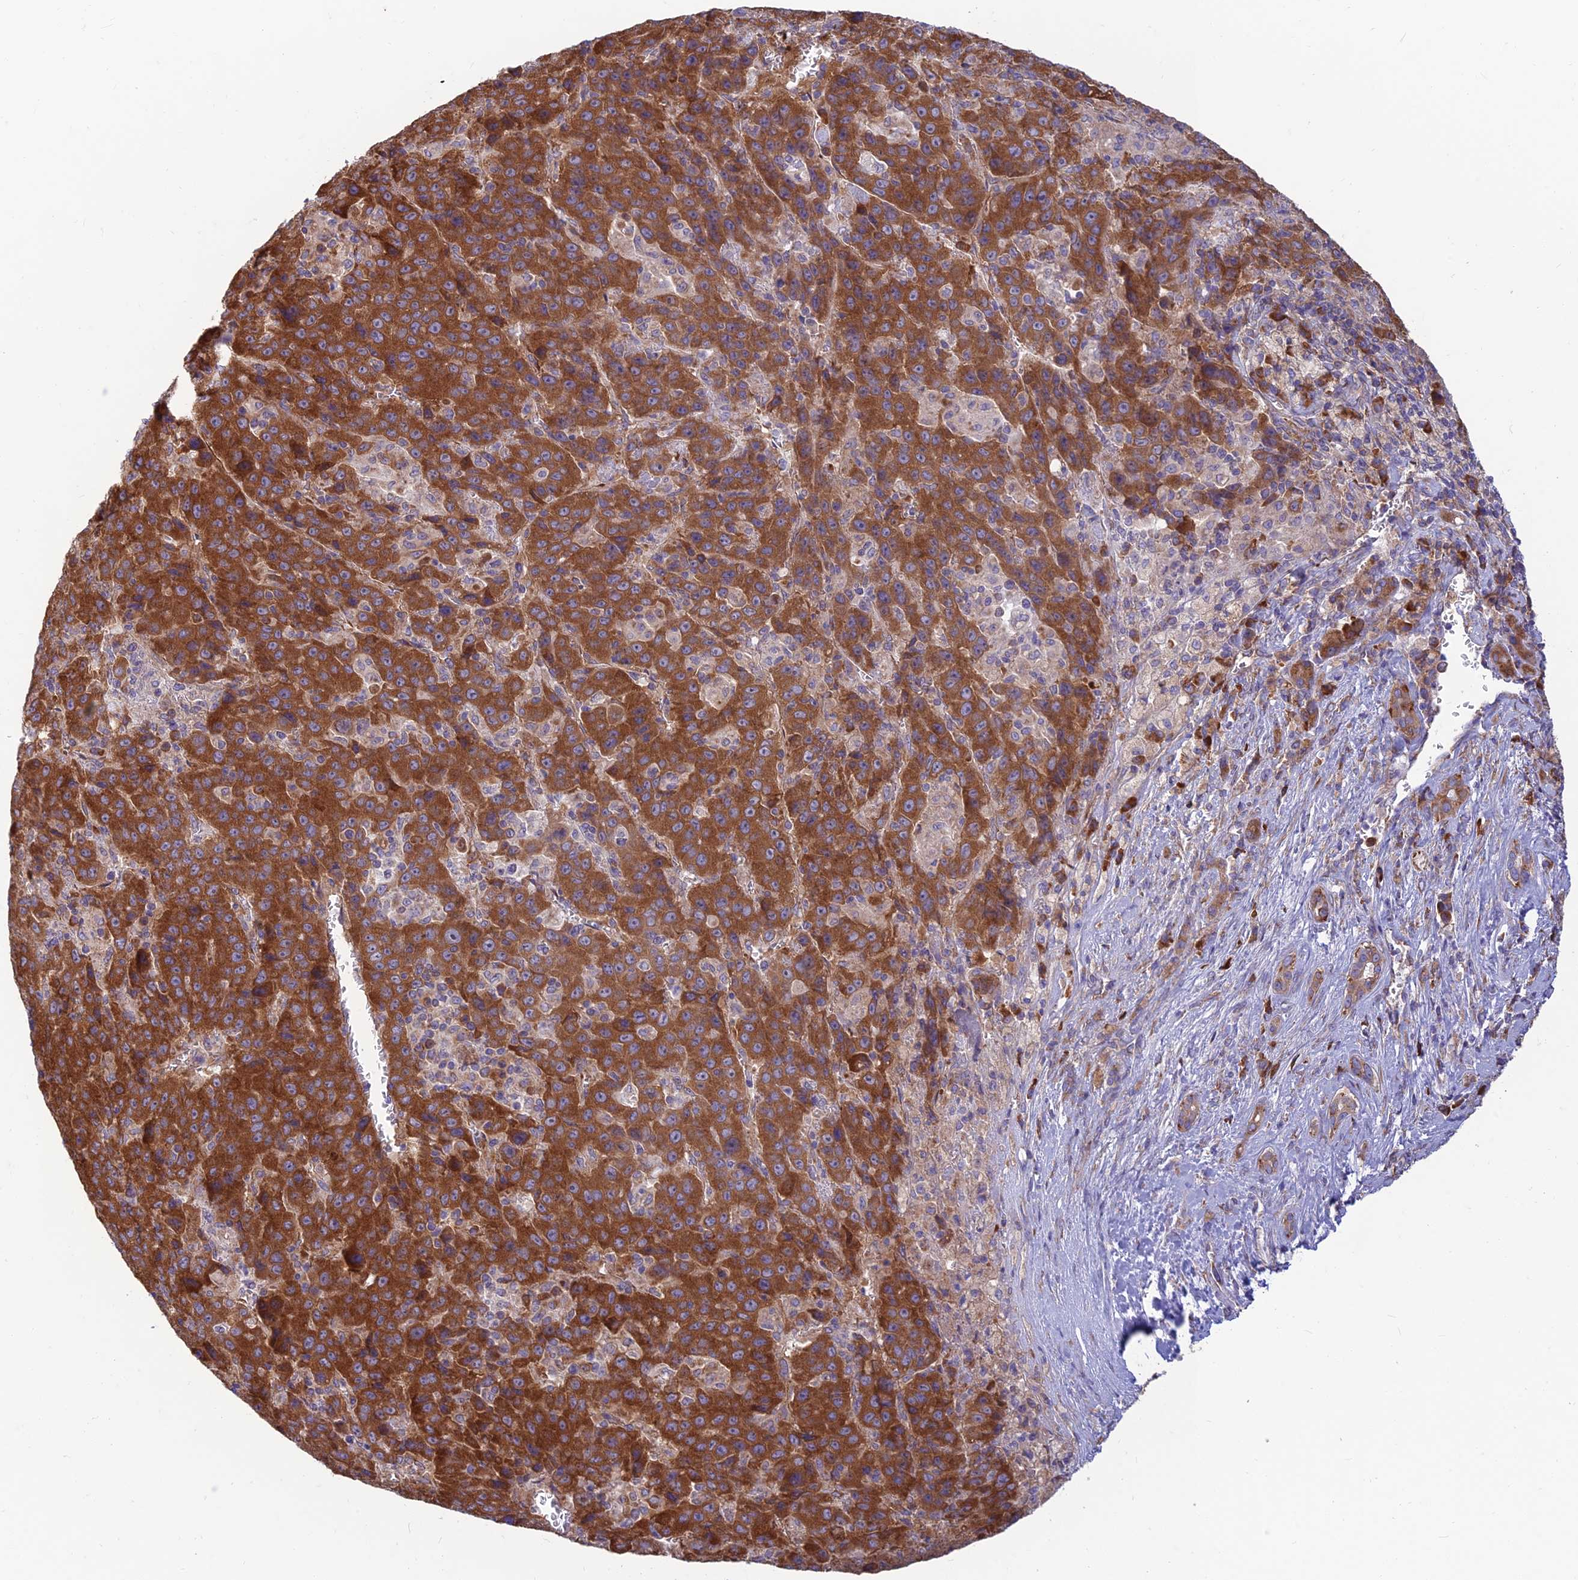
{"staining": {"intensity": "strong", "quantity": ">75%", "location": "cytoplasmic/membranous"}, "tissue": "liver cancer", "cell_type": "Tumor cells", "image_type": "cancer", "snomed": [{"axis": "morphology", "description": "Carcinoma, Hepatocellular, NOS"}, {"axis": "topography", "description": "Liver"}], "caption": "The histopathology image exhibits a brown stain indicating the presence of a protein in the cytoplasmic/membranous of tumor cells in hepatocellular carcinoma (liver).", "gene": "RPL17-C18orf32", "patient": {"sex": "female", "age": 53}}